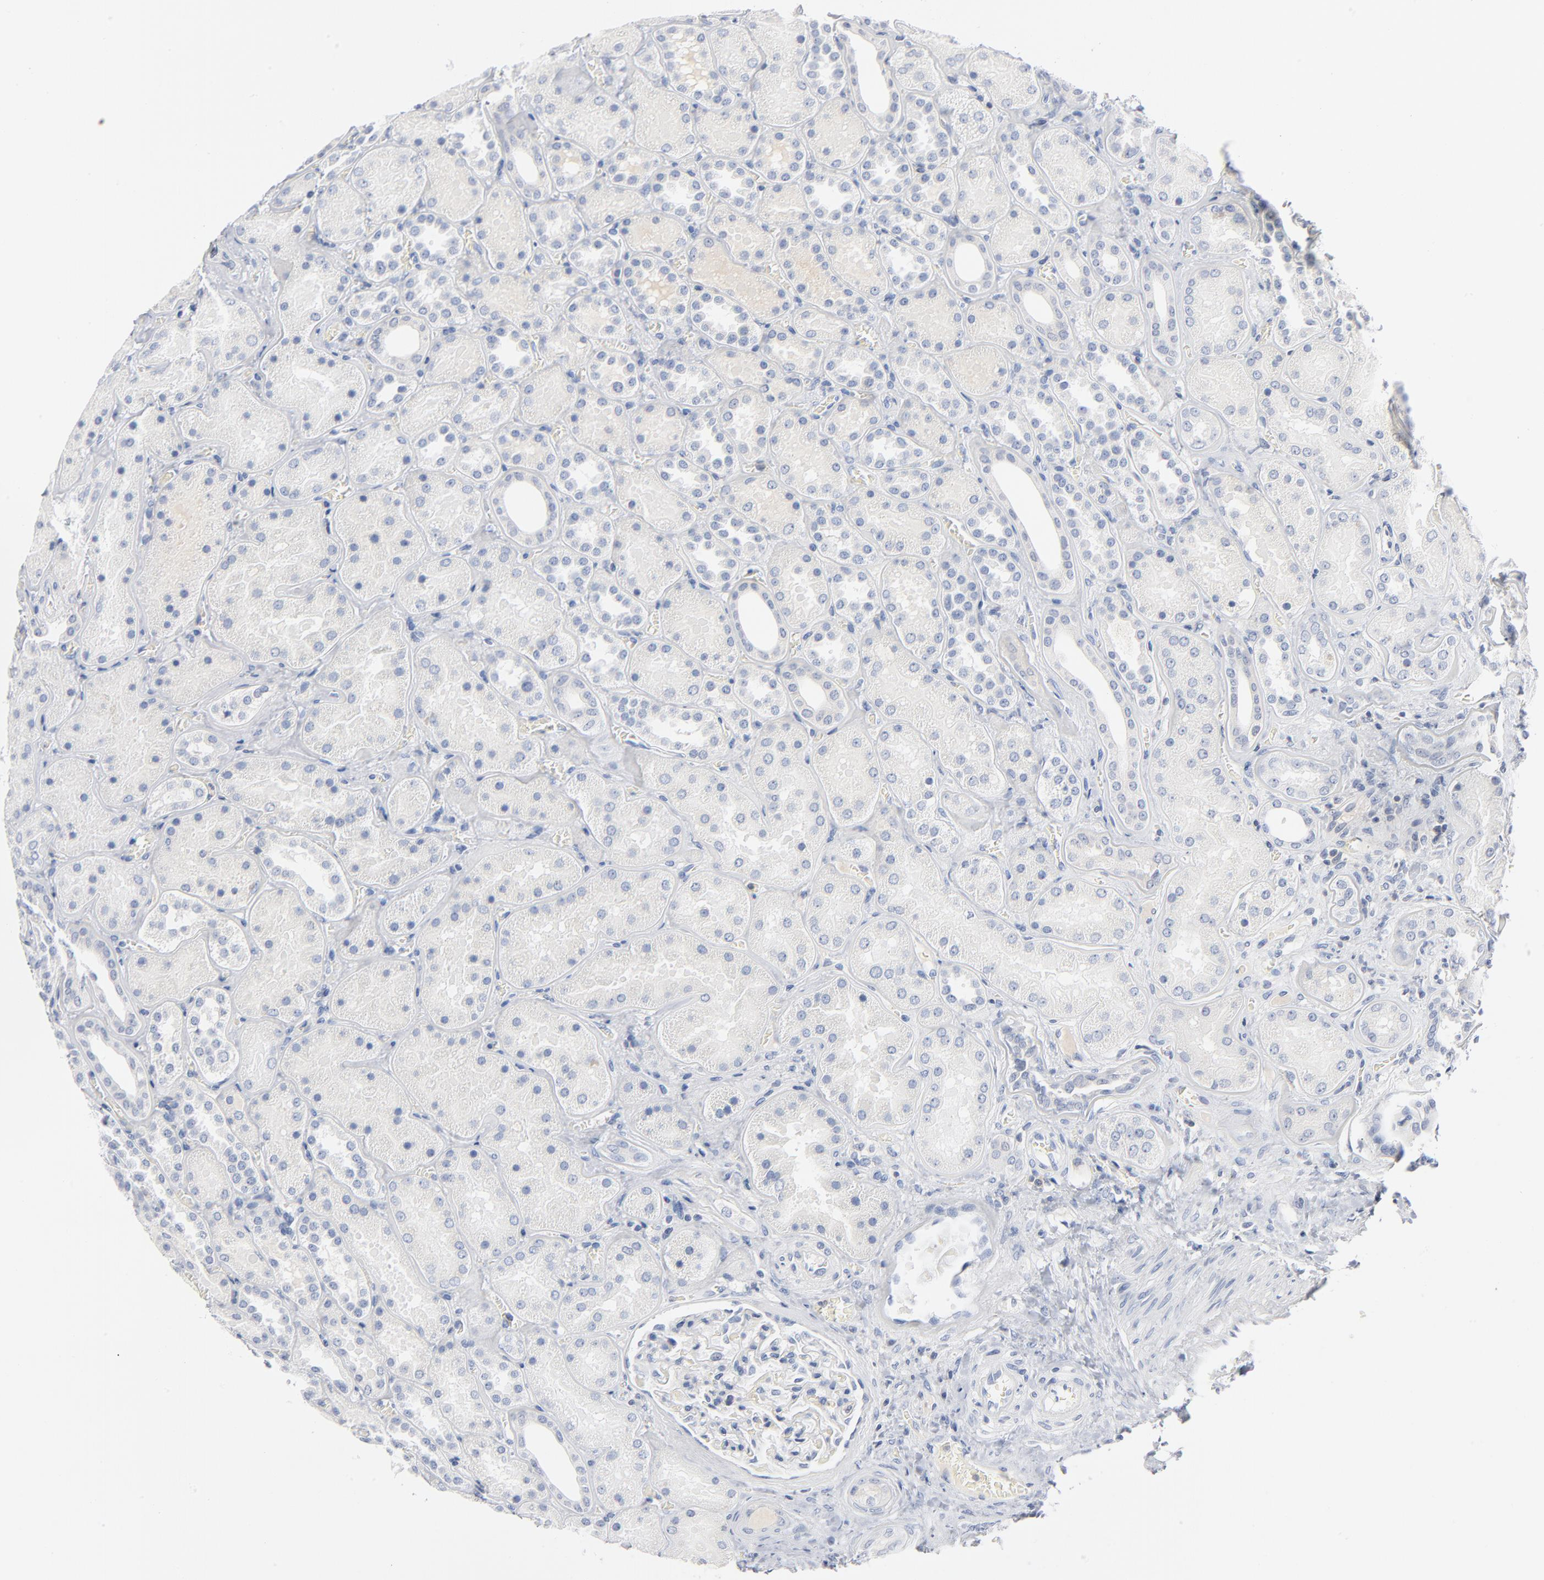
{"staining": {"intensity": "negative", "quantity": "none", "location": "none"}, "tissue": "kidney", "cell_type": "Cells in glomeruli", "image_type": "normal", "snomed": [{"axis": "morphology", "description": "Normal tissue, NOS"}, {"axis": "topography", "description": "Kidney"}], "caption": "An image of kidney stained for a protein demonstrates no brown staining in cells in glomeruli.", "gene": "PTK2B", "patient": {"sex": "male", "age": 28}}